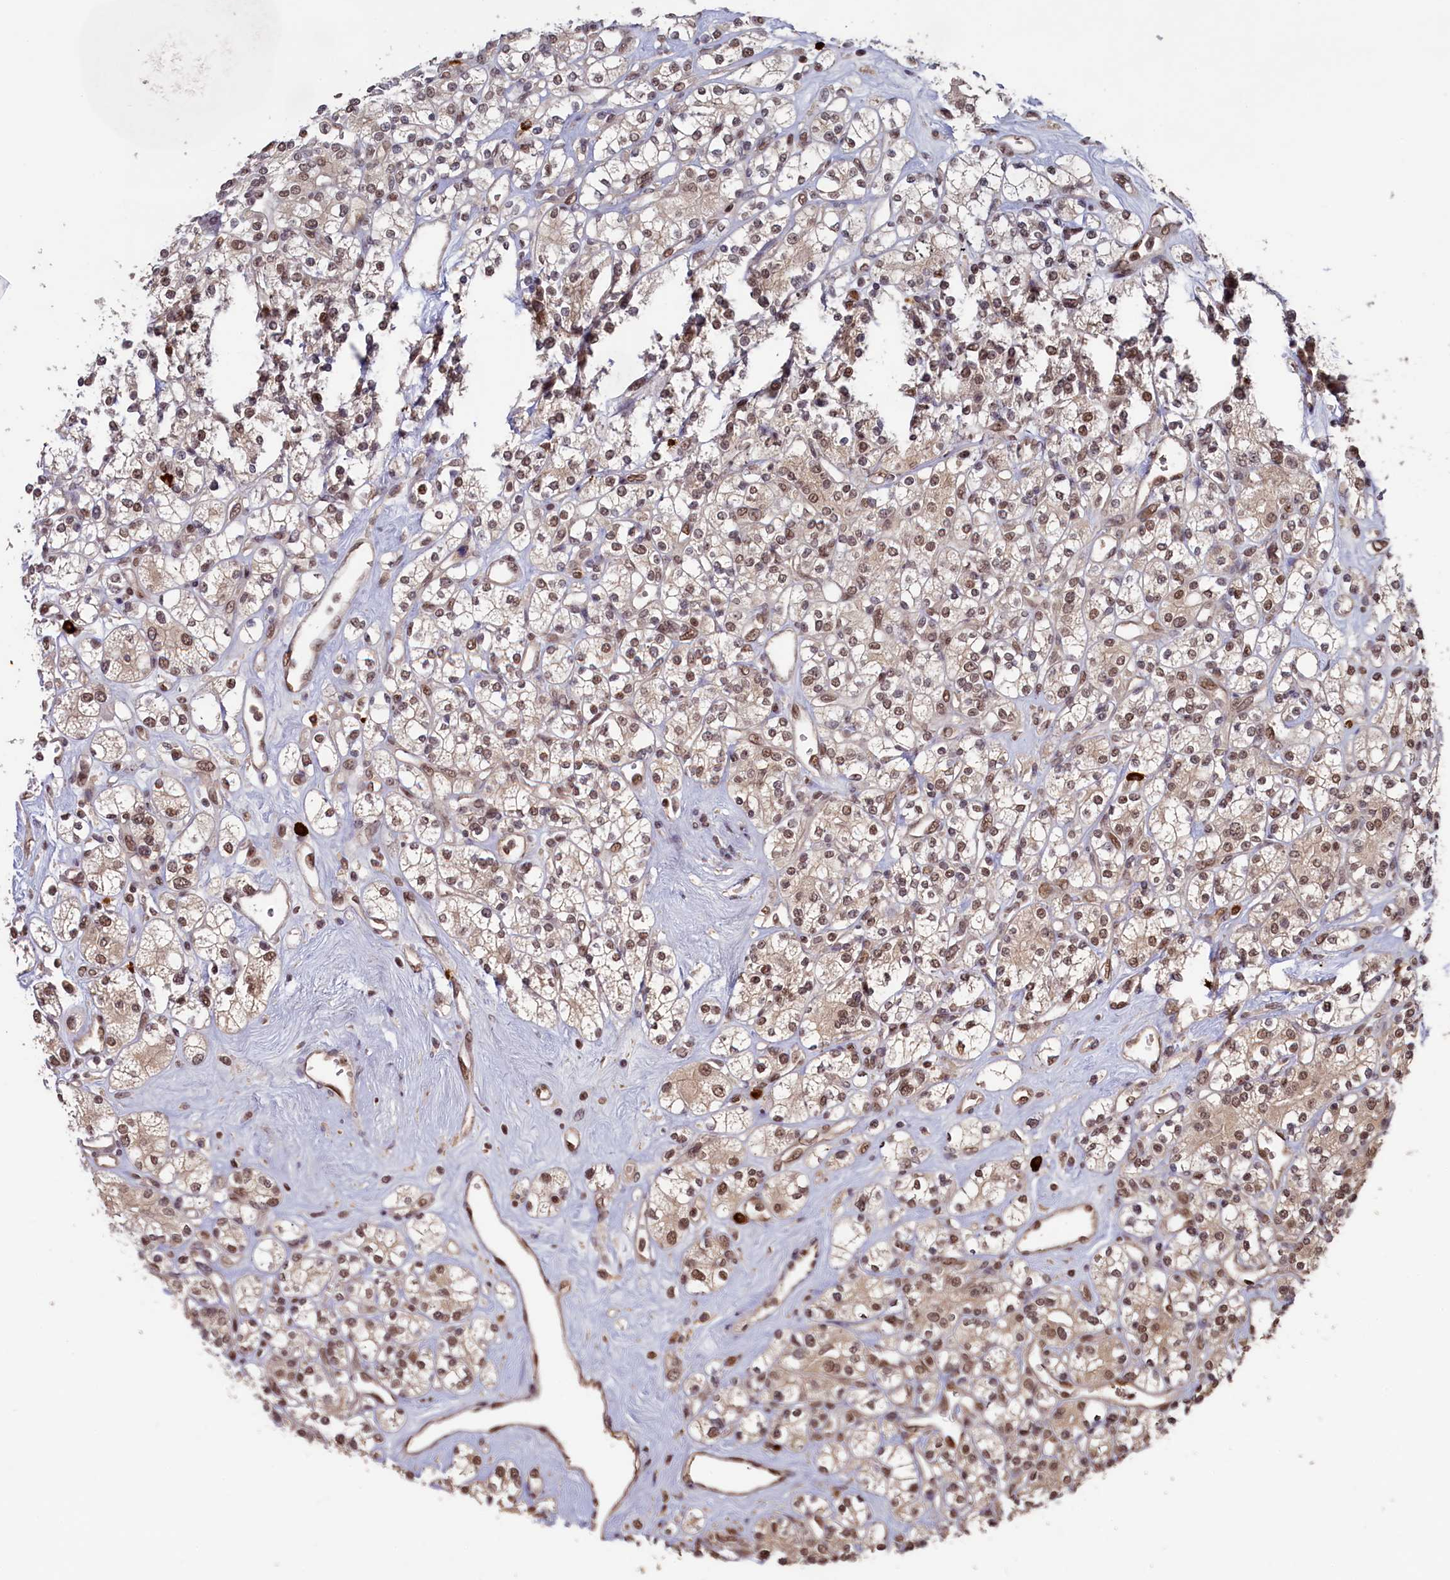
{"staining": {"intensity": "moderate", "quantity": ">75%", "location": "nuclear"}, "tissue": "renal cancer", "cell_type": "Tumor cells", "image_type": "cancer", "snomed": [{"axis": "morphology", "description": "Adenocarcinoma, NOS"}, {"axis": "topography", "description": "Kidney"}], "caption": "High-power microscopy captured an immunohistochemistry micrograph of renal cancer, revealing moderate nuclear positivity in approximately >75% of tumor cells.", "gene": "NAE1", "patient": {"sex": "male", "age": 77}}